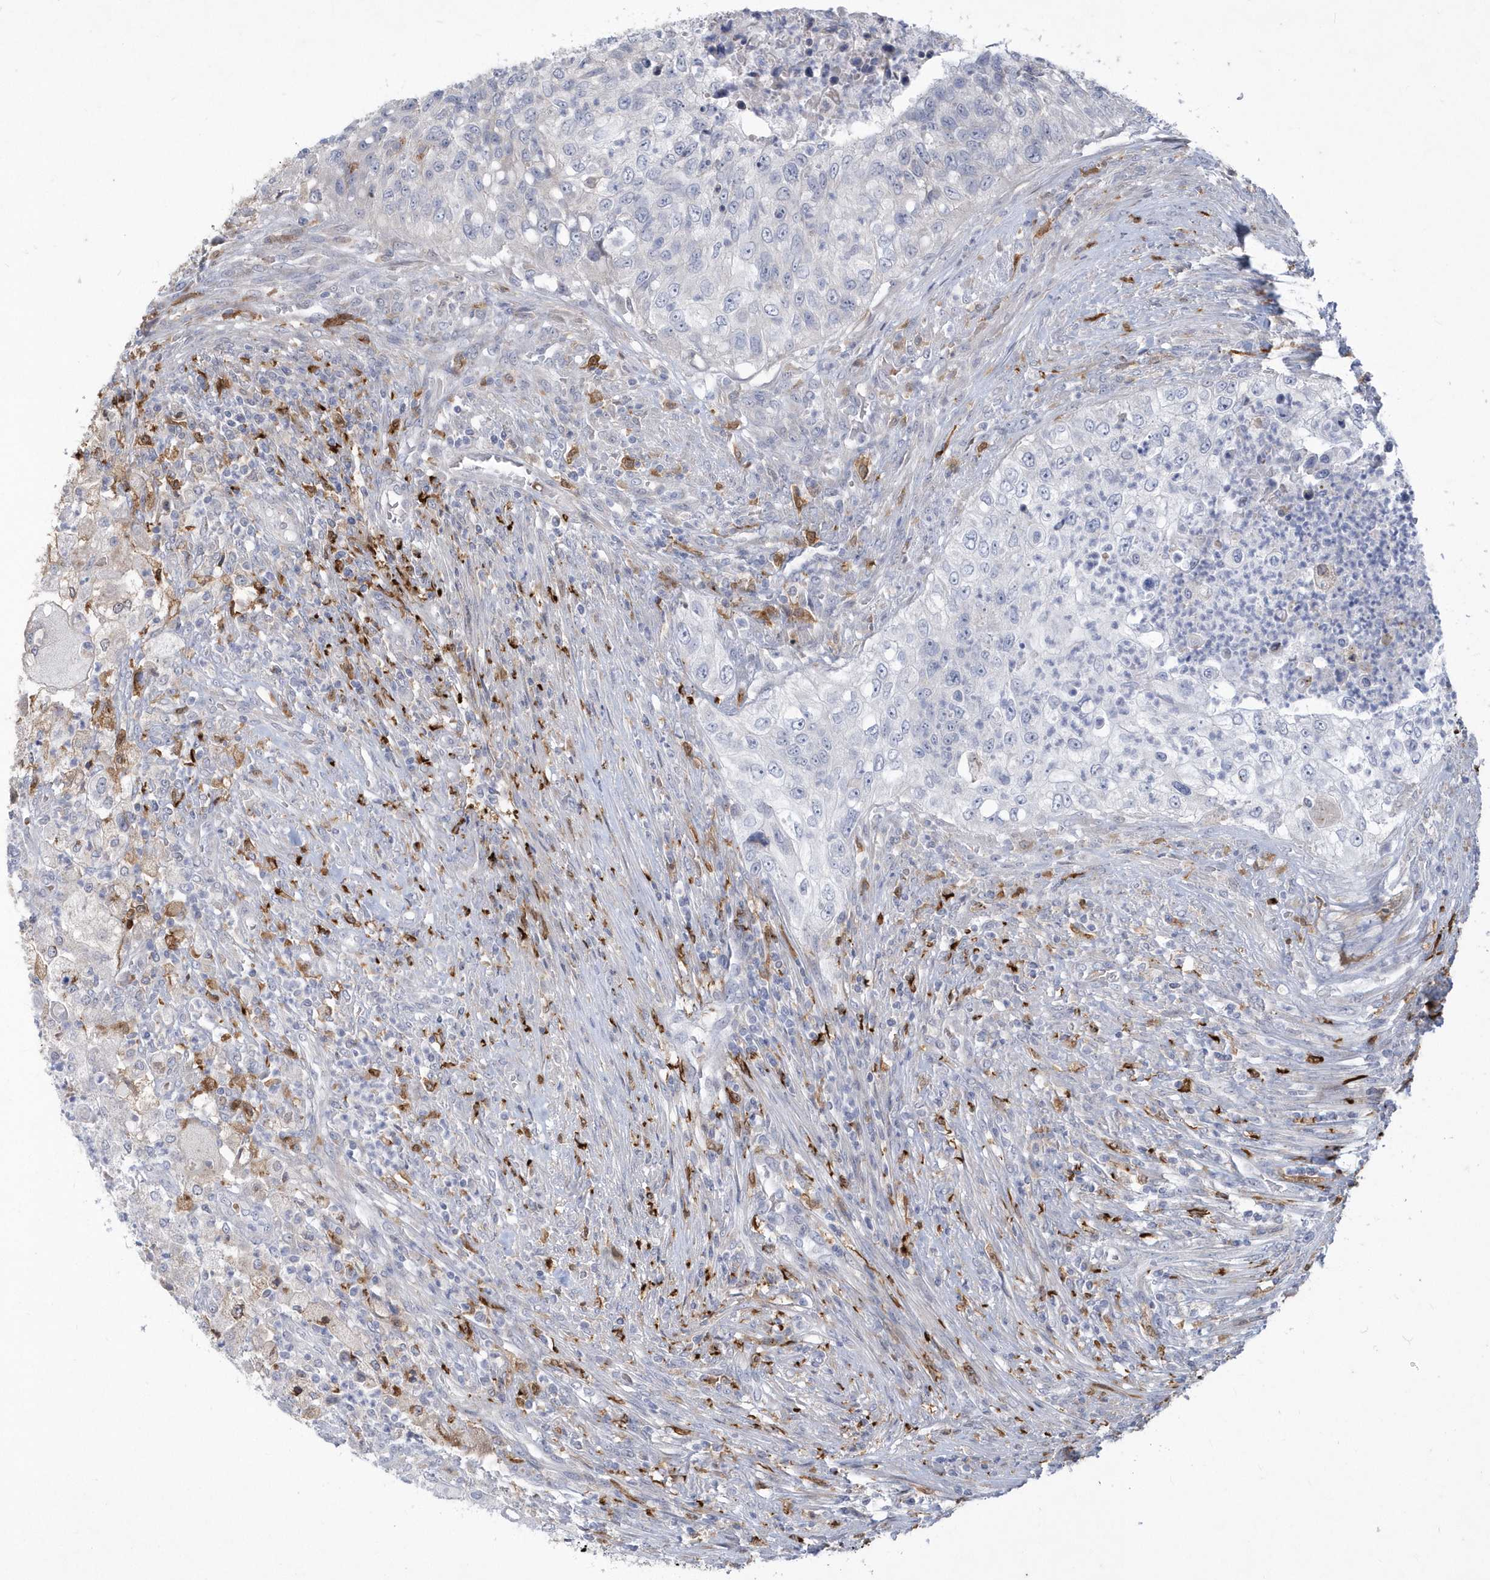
{"staining": {"intensity": "negative", "quantity": "none", "location": "none"}, "tissue": "urothelial cancer", "cell_type": "Tumor cells", "image_type": "cancer", "snomed": [{"axis": "morphology", "description": "Urothelial carcinoma, High grade"}, {"axis": "topography", "description": "Urinary bladder"}], "caption": "High power microscopy photomicrograph of an IHC photomicrograph of urothelial cancer, revealing no significant positivity in tumor cells.", "gene": "TSPEAR", "patient": {"sex": "female", "age": 60}}